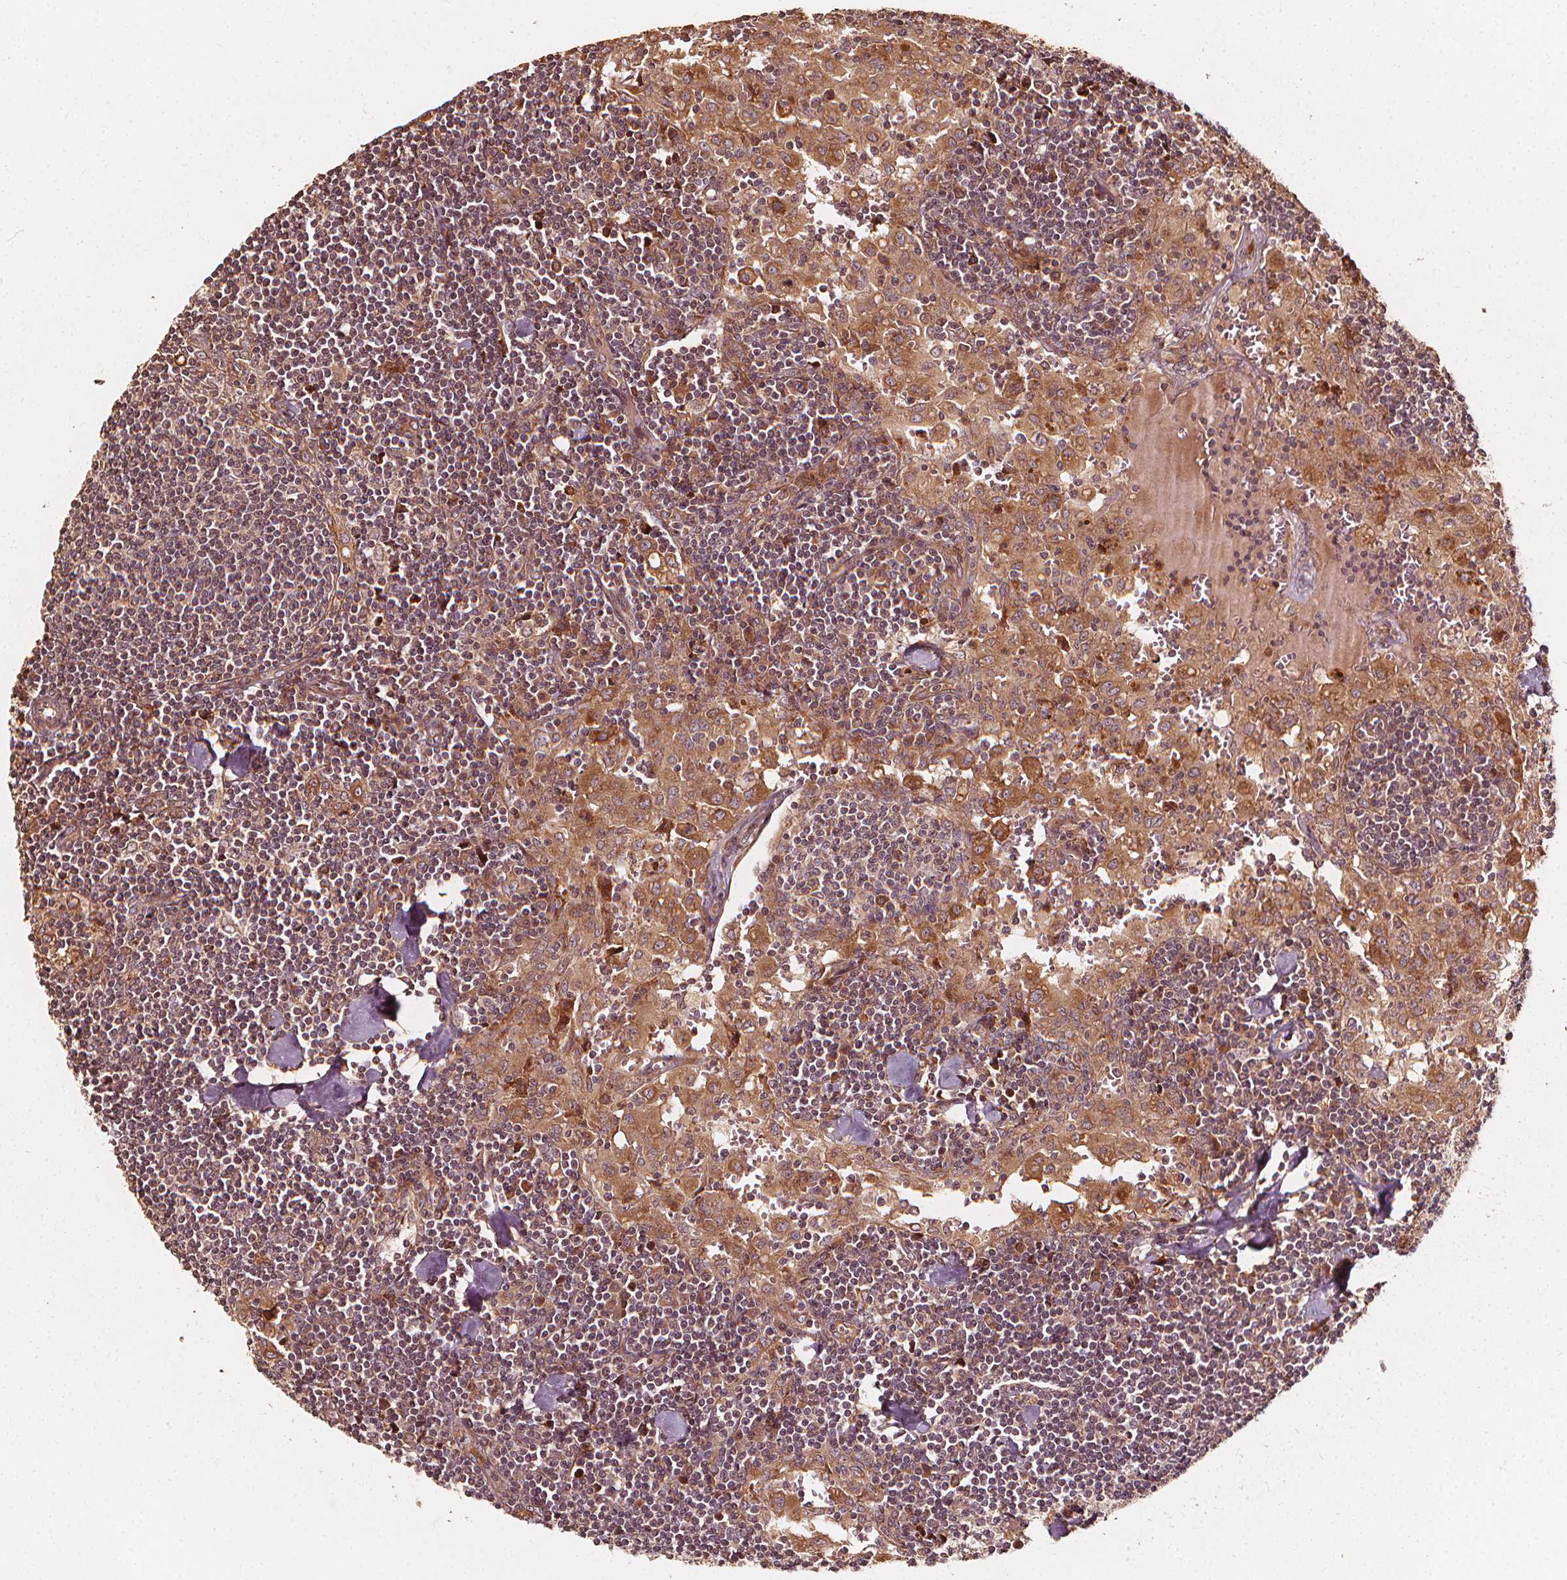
{"staining": {"intensity": "weak", "quantity": "25%-75%", "location": "cytoplasmic/membranous,nuclear"}, "tissue": "lymph node", "cell_type": "Germinal center cells", "image_type": "normal", "snomed": [{"axis": "morphology", "description": "Normal tissue, NOS"}, {"axis": "topography", "description": "Lymph node"}], "caption": "Weak cytoplasmic/membranous,nuclear expression for a protein is present in approximately 25%-75% of germinal center cells of normal lymph node using IHC.", "gene": "NPC1", "patient": {"sex": "male", "age": 55}}